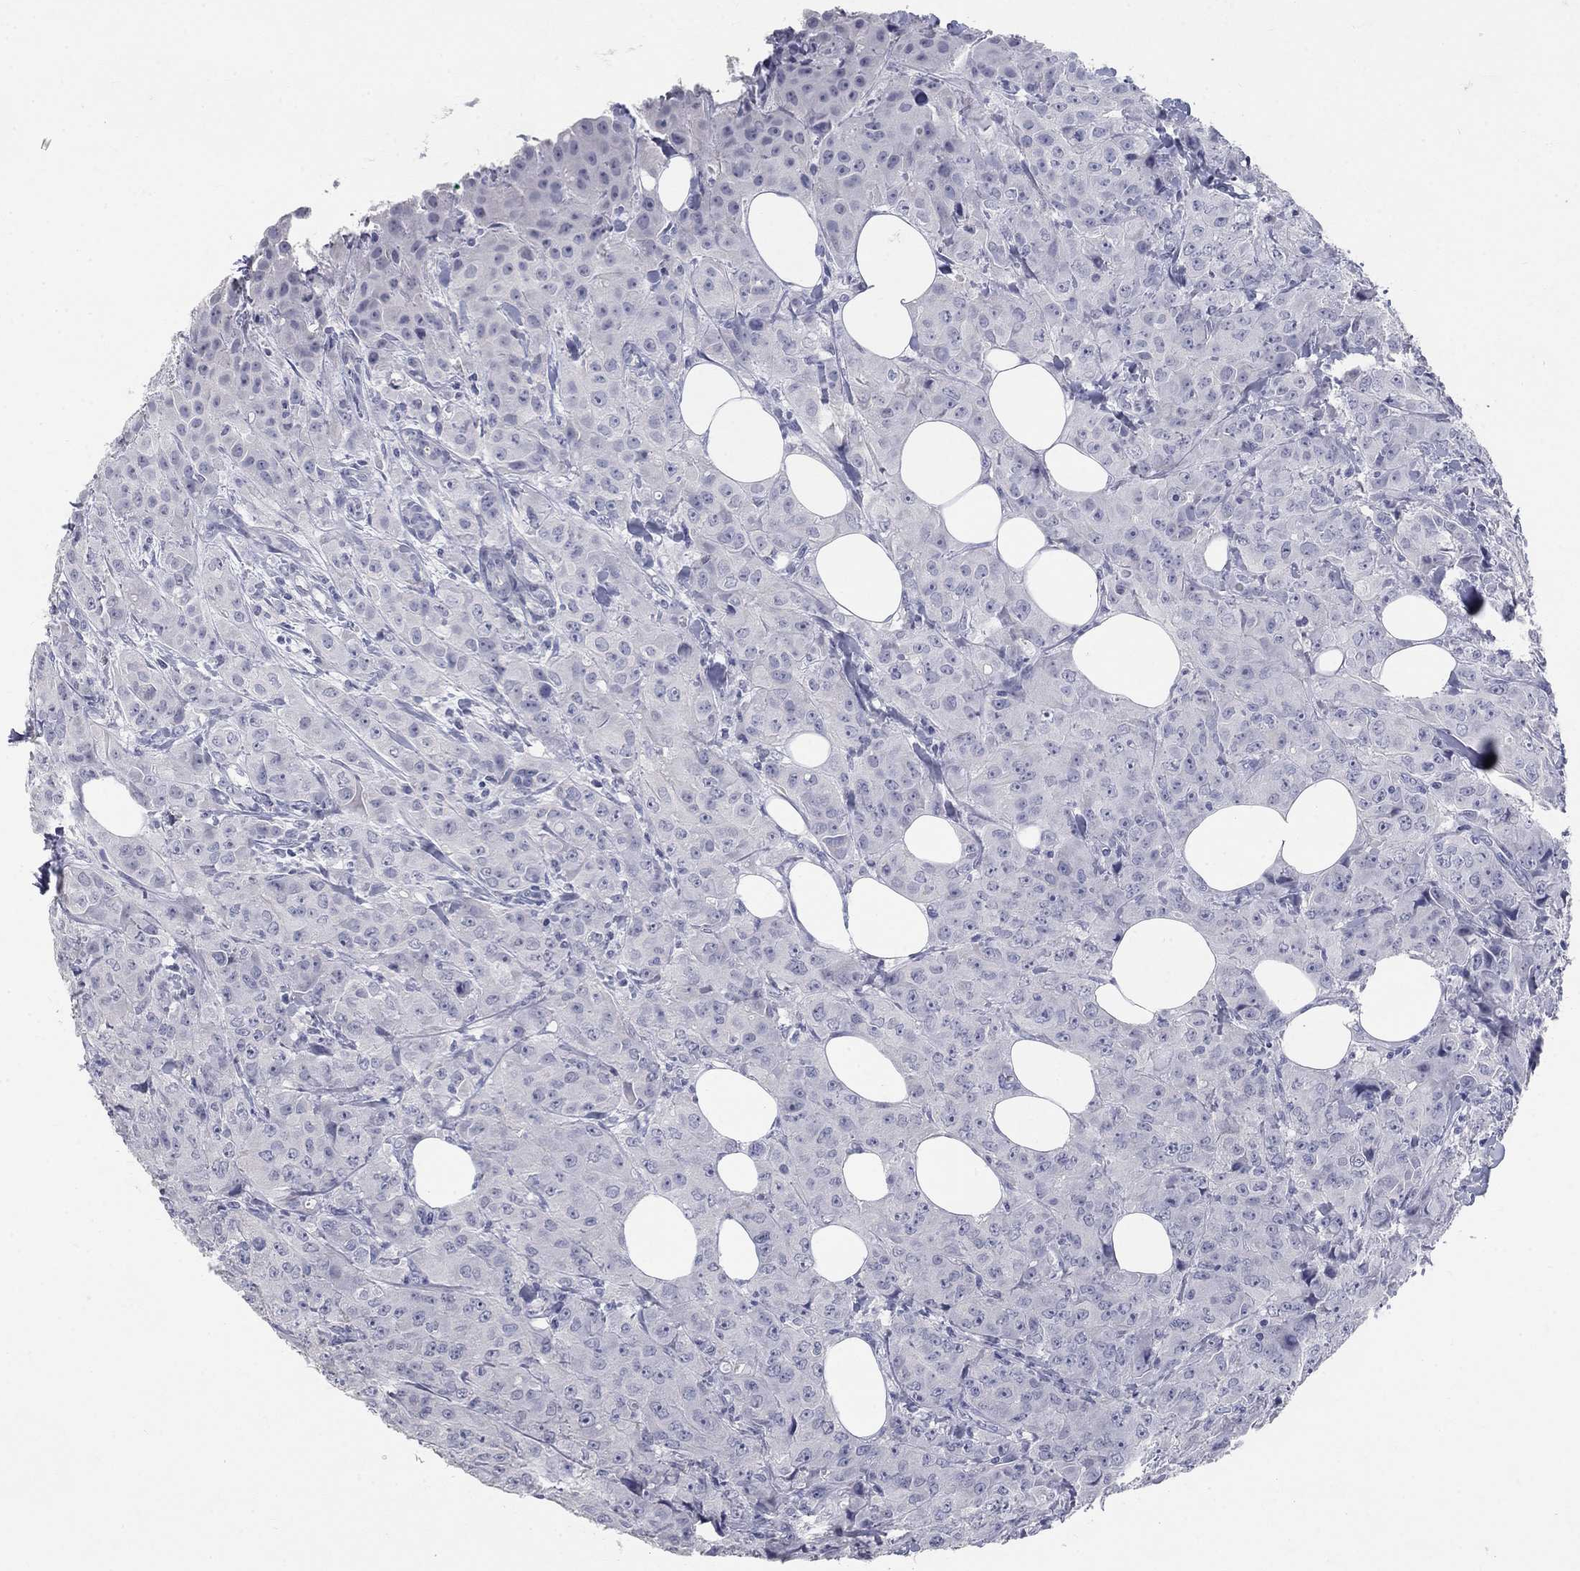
{"staining": {"intensity": "negative", "quantity": "none", "location": "none"}, "tissue": "breast cancer", "cell_type": "Tumor cells", "image_type": "cancer", "snomed": [{"axis": "morphology", "description": "Duct carcinoma"}, {"axis": "topography", "description": "Breast"}], "caption": "There is no significant positivity in tumor cells of invasive ductal carcinoma (breast).", "gene": "ELAVL4", "patient": {"sex": "female", "age": 43}}